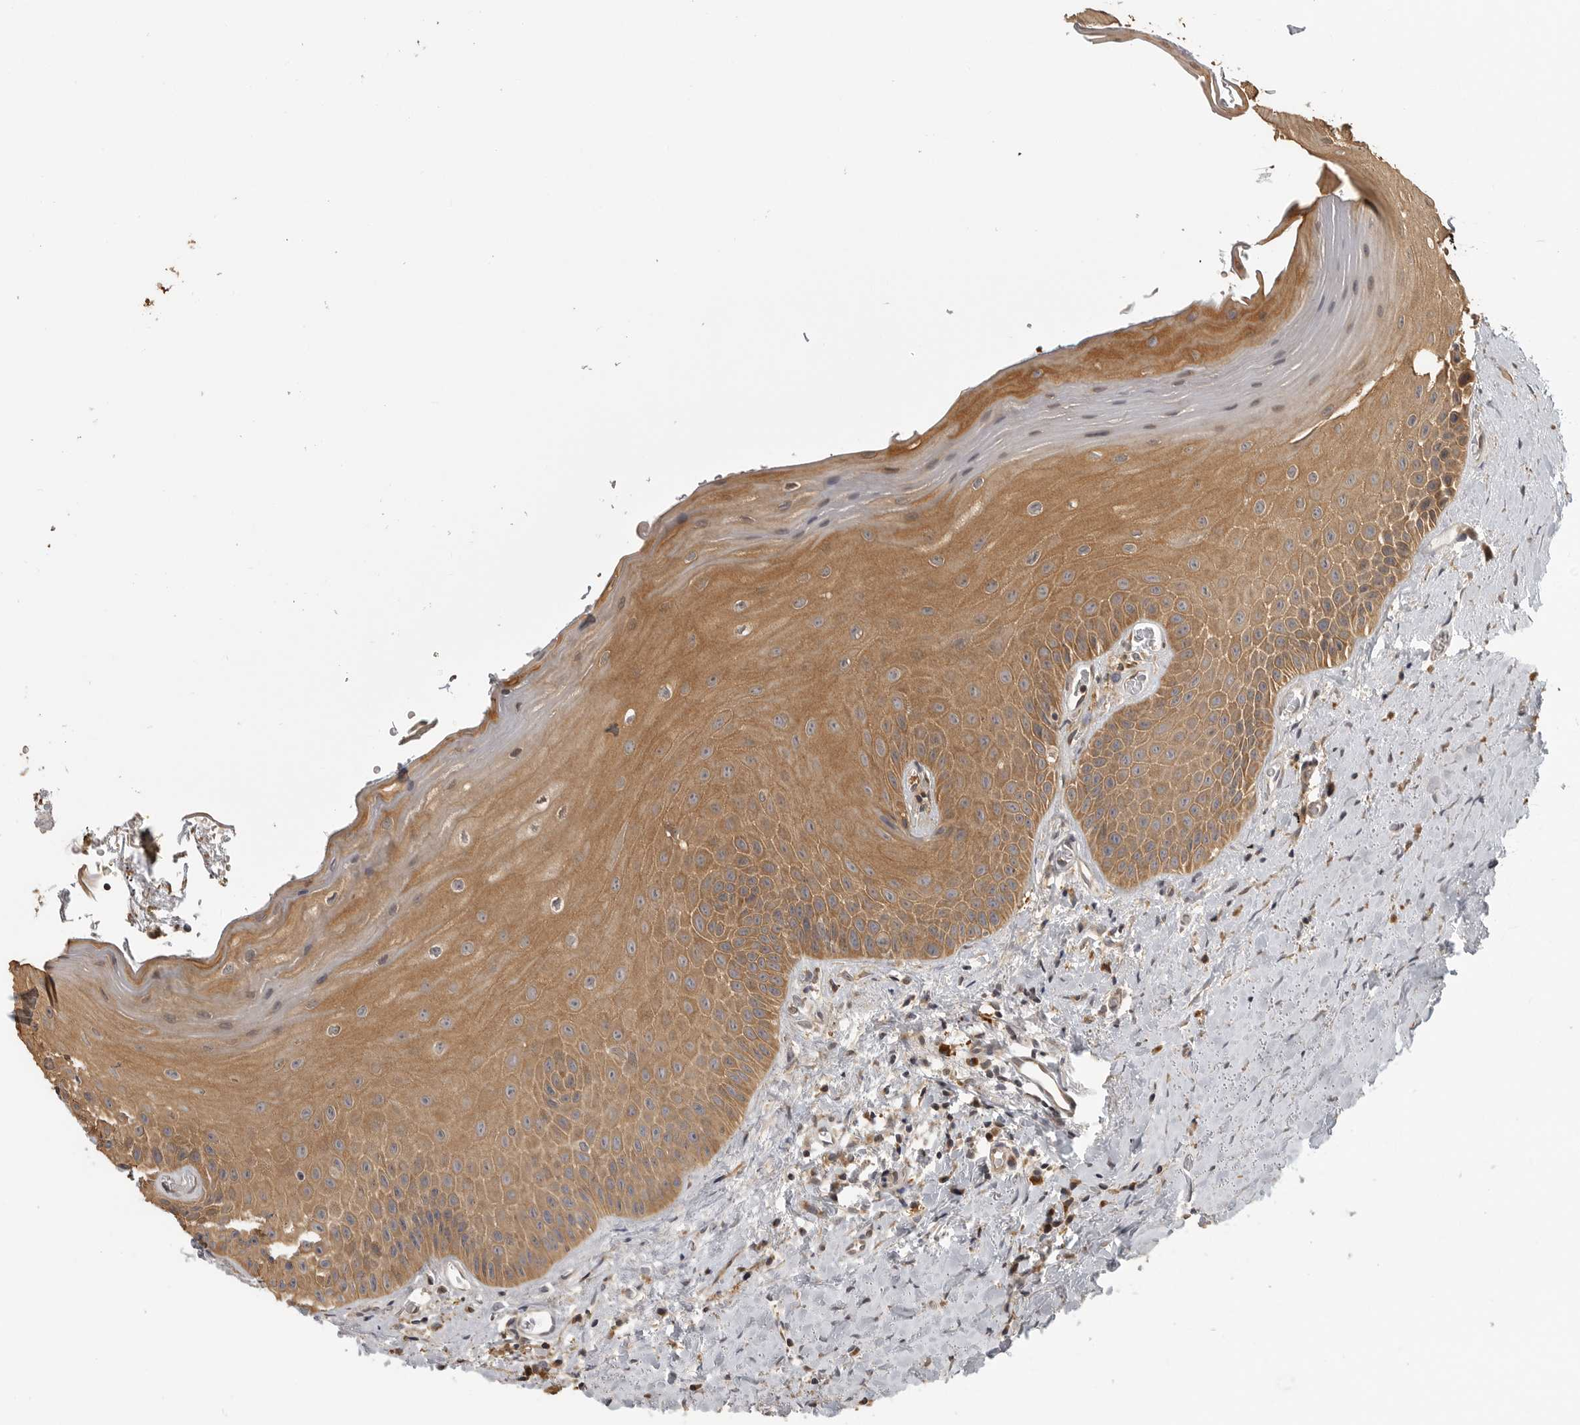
{"staining": {"intensity": "moderate", "quantity": ">75%", "location": "cytoplasmic/membranous"}, "tissue": "oral mucosa", "cell_type": "Squamous epithelial cells", "image_type": "normal", "snomed": [{"axis": "morphology", "description": "Normal tissue, NOS"}, {"axis": "topography", "description": "Oral tissue"}], "caption": "Protein analysis of unremarkable oral mucosa demonstrates moderate cytoplasmic/membranous staining in about >75% of squamous epithelial cells. Nuclei are stained in blue.", "gene": "IDO1", "patient": {"sex": "male", "age": 66}}